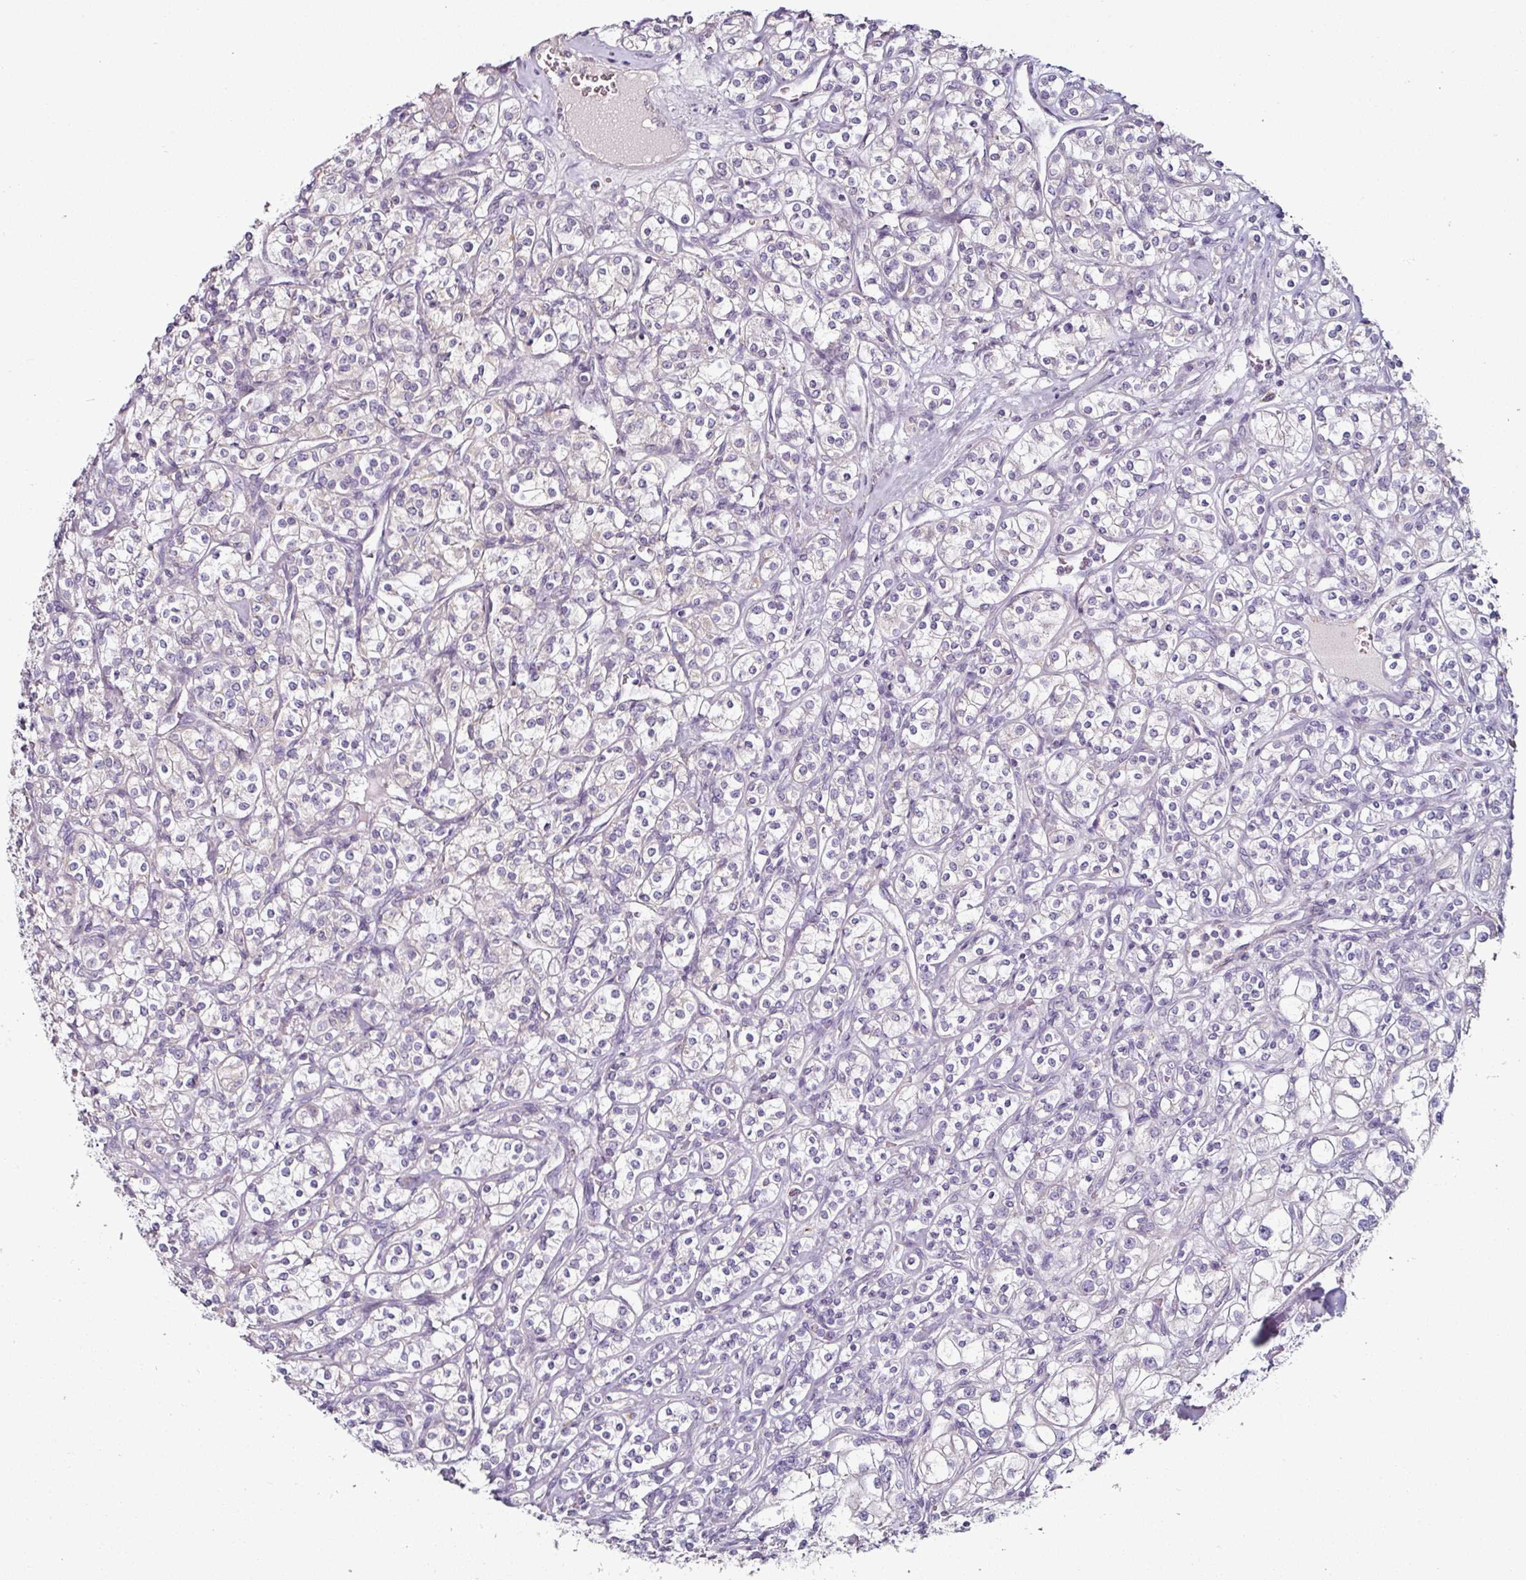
{"staining": {"intensity": "negative", "quantity": "none", "location": "none"}, "tissue": "renal cancer", "cell_type": "Tumor cells", "image_type": "cancer", "snomed": [{"axis": "morphology", "description": "Adenocarcinoma, NOS"}, {"axis": "topography", "description": "Kidney"}], "caption": "A photomicrograph of human renal adenocarcinoma is negative for staining in tumor cells.", "gene": "CAP2", "patient": {"sex": "male", "age": 77}}